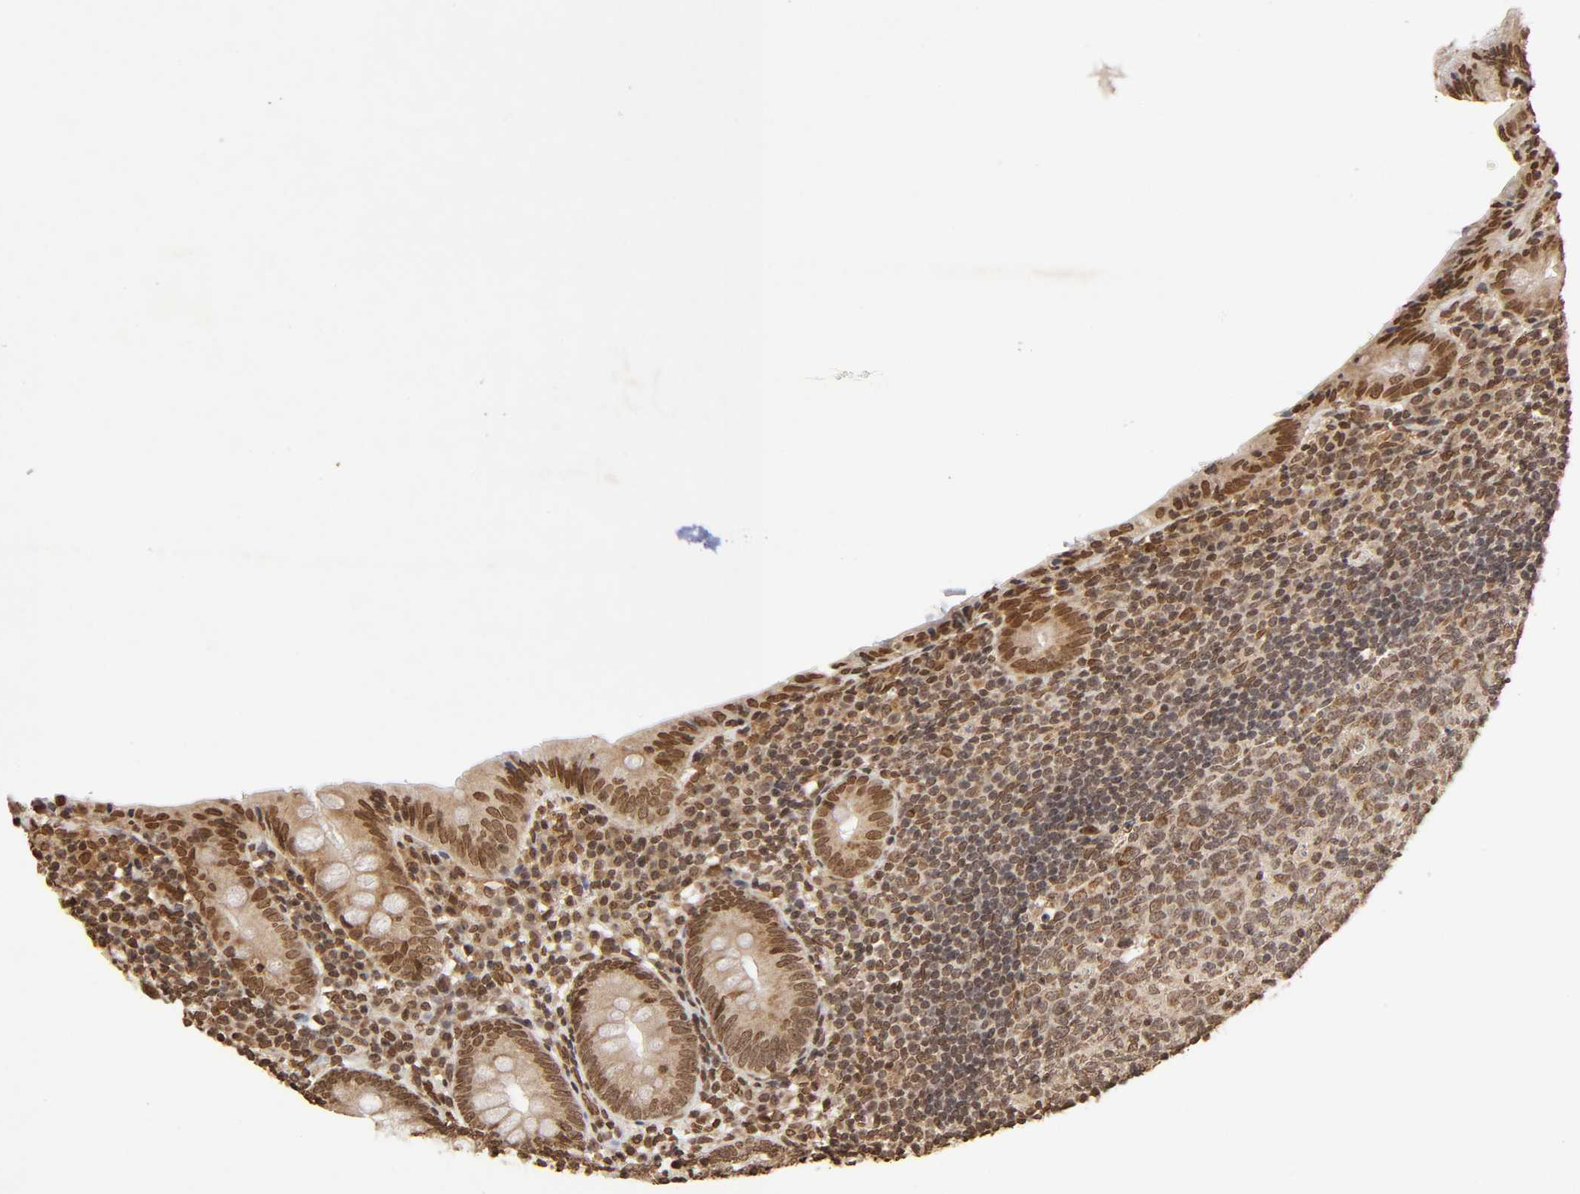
{"staining": {"intensity": "moderate", "quantity": ">75%", "location": "cytoplasmic/membranous,nuclear"}, "tissue": "appendix", "cell_type": "Glandular cells", "image_type": "normal", "snomed": [{"axis": "morphology", "description": "Normal tissue, NOS"}, {"axis": "topography", "description": "Appendix"}], "caption": "Appendix stained with immunohistochemistry (IHC) displays moderate cytoplasmic/membranous,nuclear expression in approximately >75% of glandular cells. (Brightfield microscopy of DAB IHC at high magnification).", "gene": "MLLT6", "patient": {"sex": "female", "age": 10}}